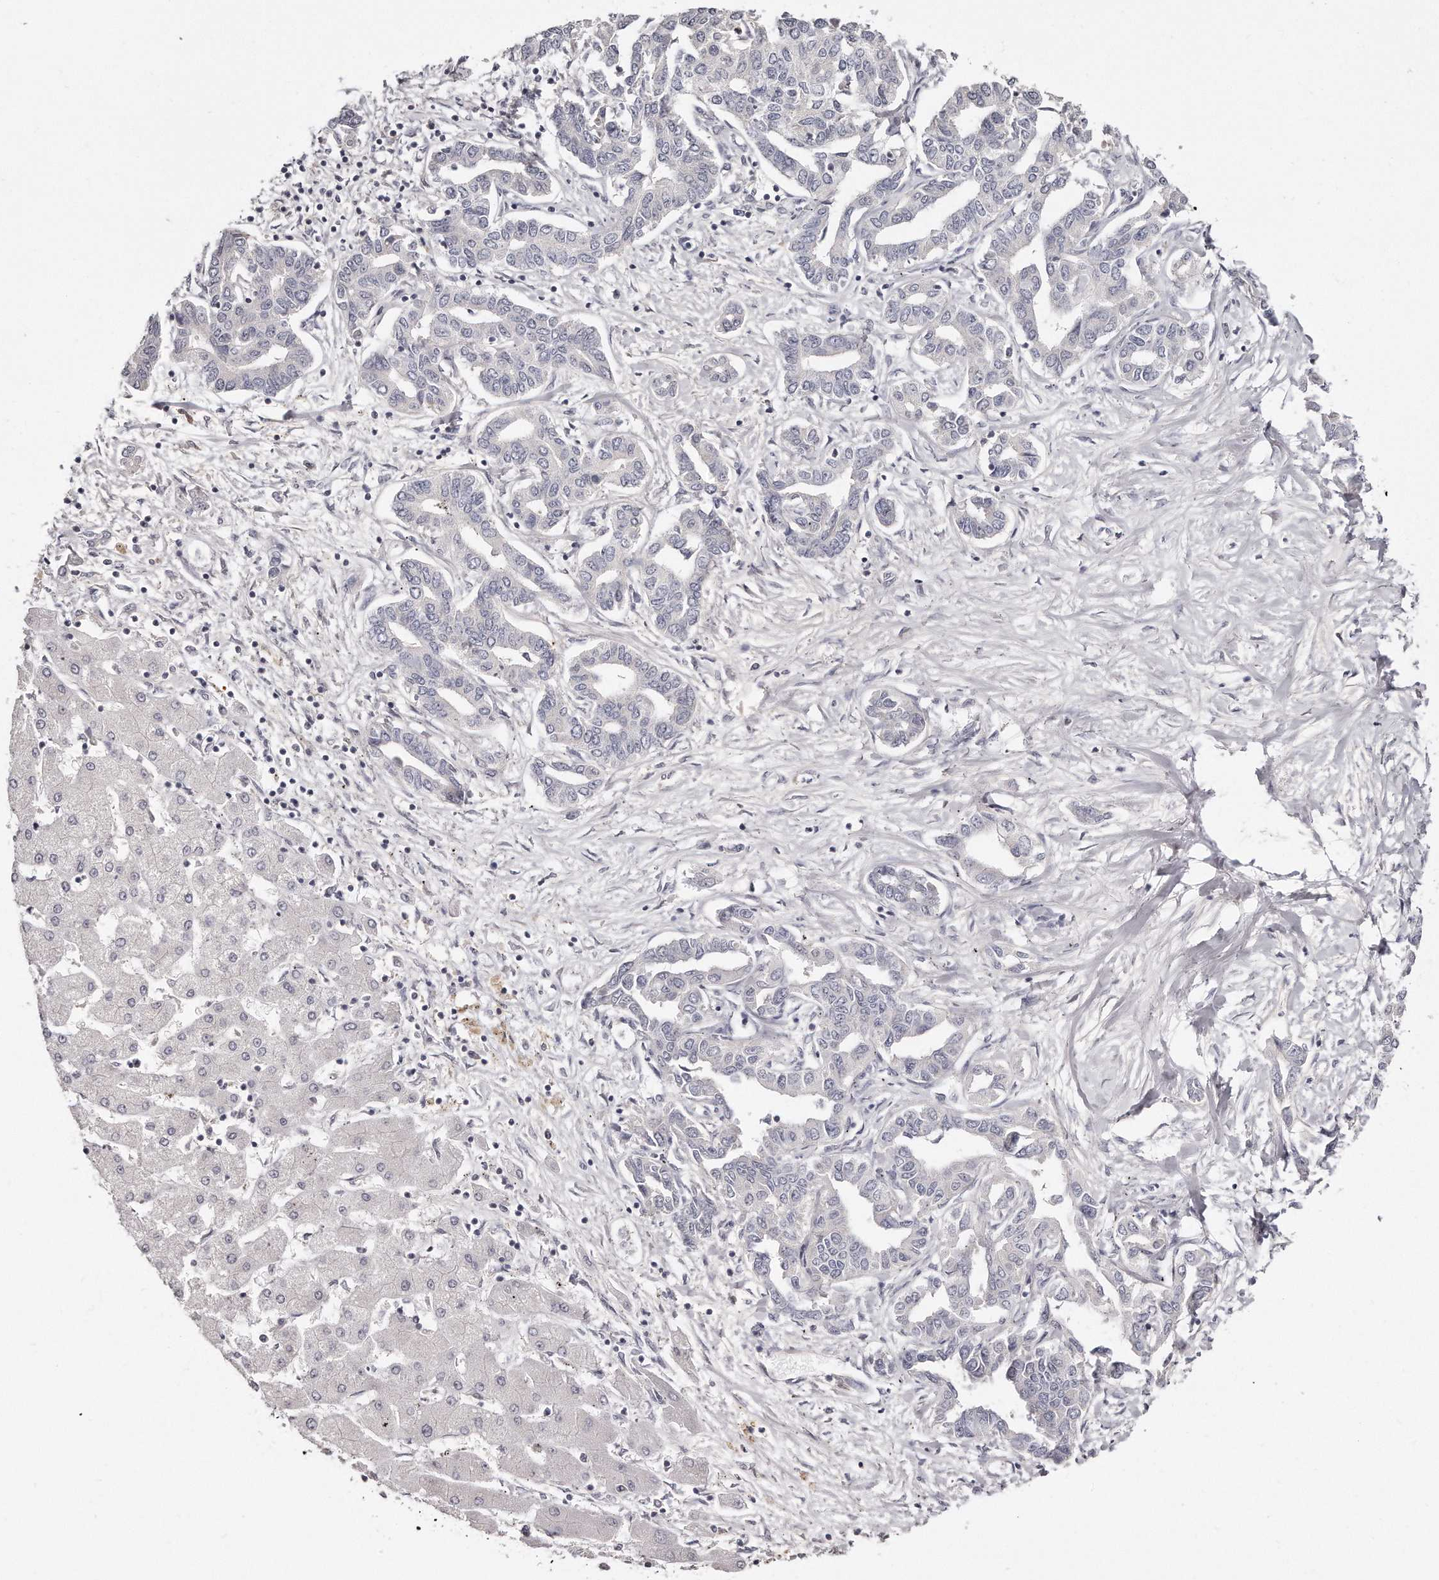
{"staining": {"intensity": "negative", "quantity": "none", "location": "none"}, "tissue": "liver cancer", "cell_type": "Tumor cells", "image_type": "cancer", "snomed": [{"axis": "morphology", "description": "Cholangiocarcinoma"}, {"axis": "topography", "description": "Liver"}], "caption": "The image displays no staining of tumor cells in liver cancer. (DAB immunohistochemistry (IHC) with hematoxylin counter stain).", "gene": "TTLL4", "patient": {"sex": "male", "age": 59}}